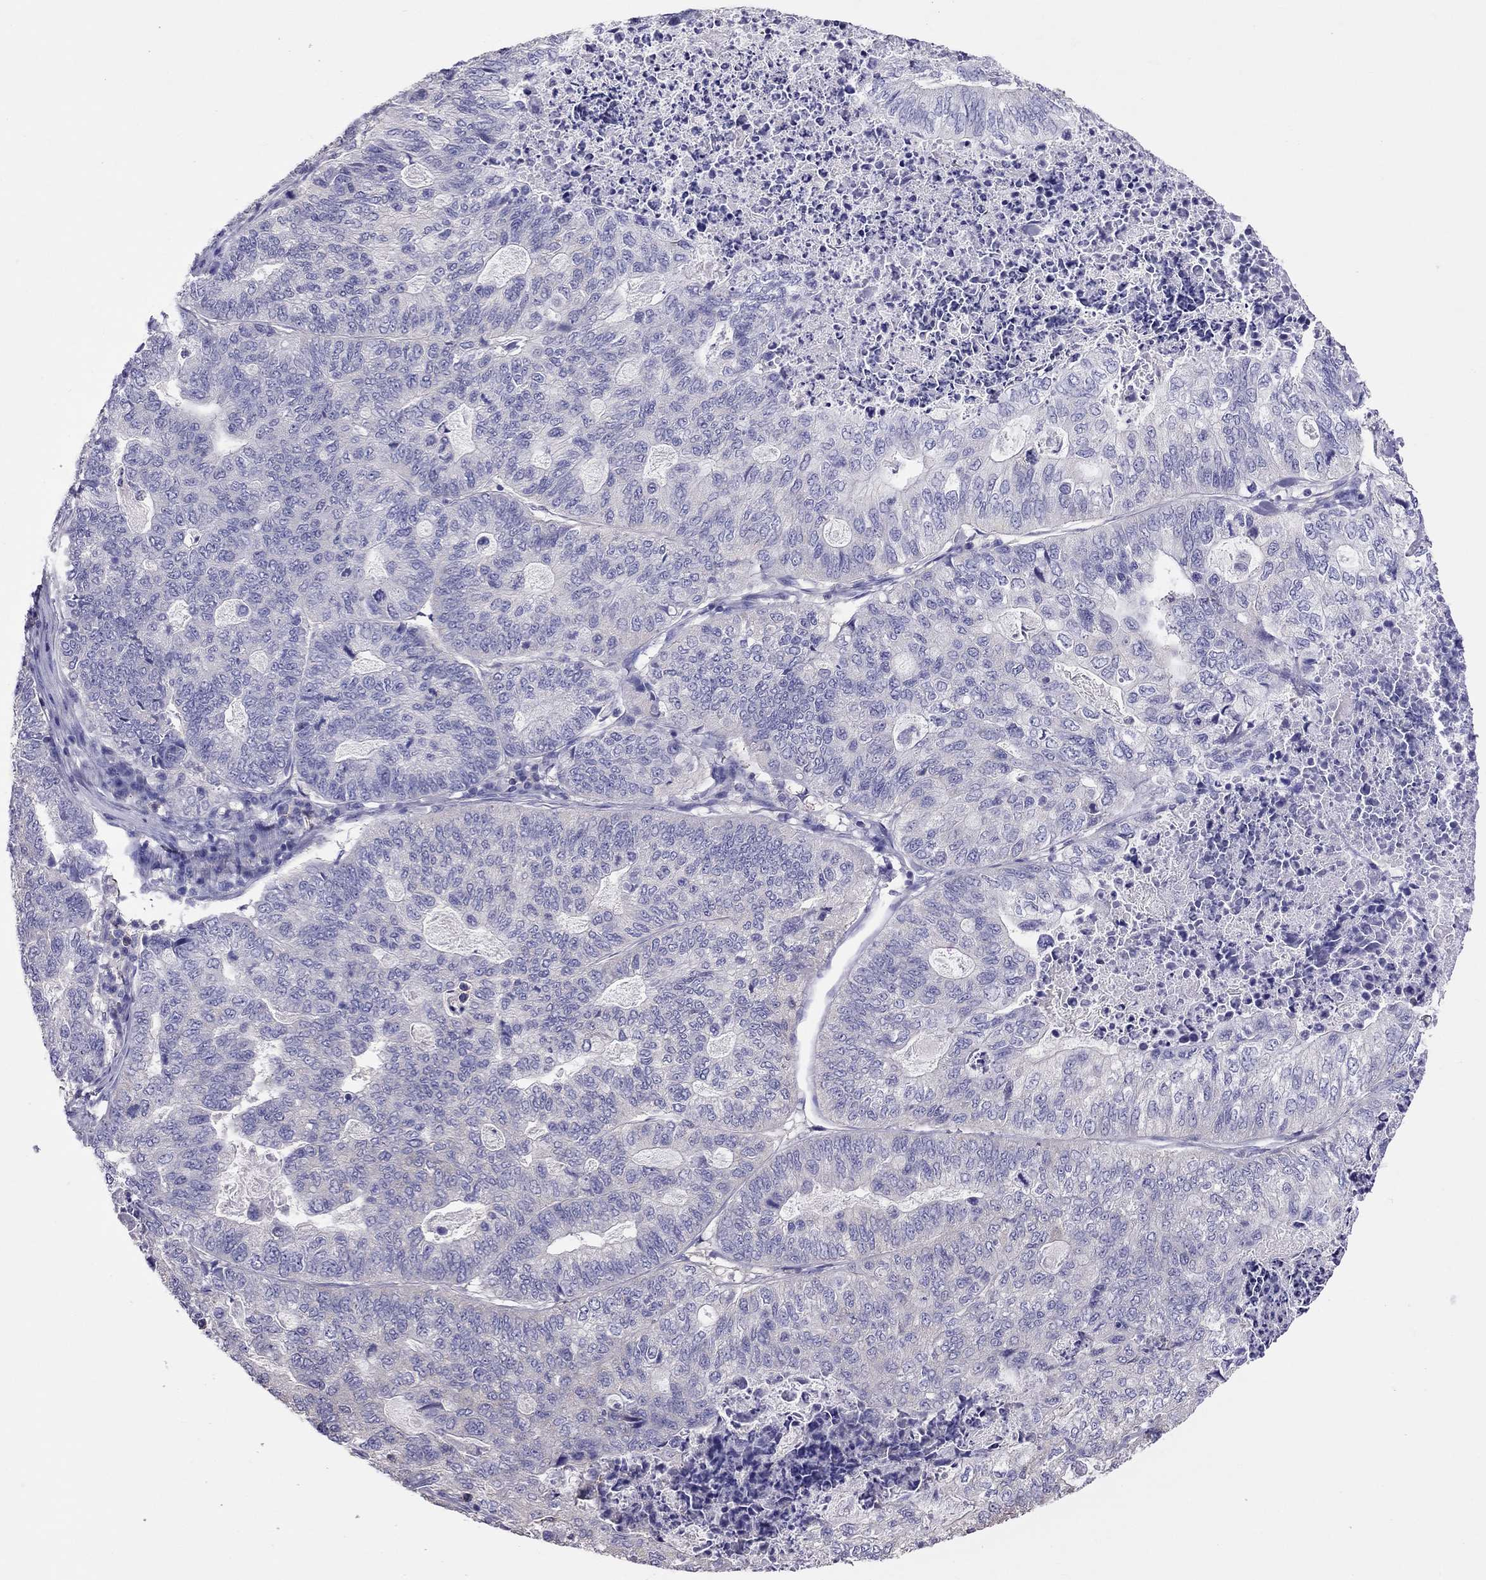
{"staining": {"intensity": "negative", "quantity": "none", "location": "none"}, "tissue": "stomach cancer", "cell_type": "Tumor cells", "image_type": "cancer", "snomed": [{"axis": "morphology", "description": "Adenocarcinoma, NOS"}, {"axis": "topography", "description": "Stomach, upper"}], "caption": "The micrograph exhibits no staining of tumor cells in stomach adenocarcinoma.", "gene": "TEX22", "patient": {"sex": "female", "age": 67}}